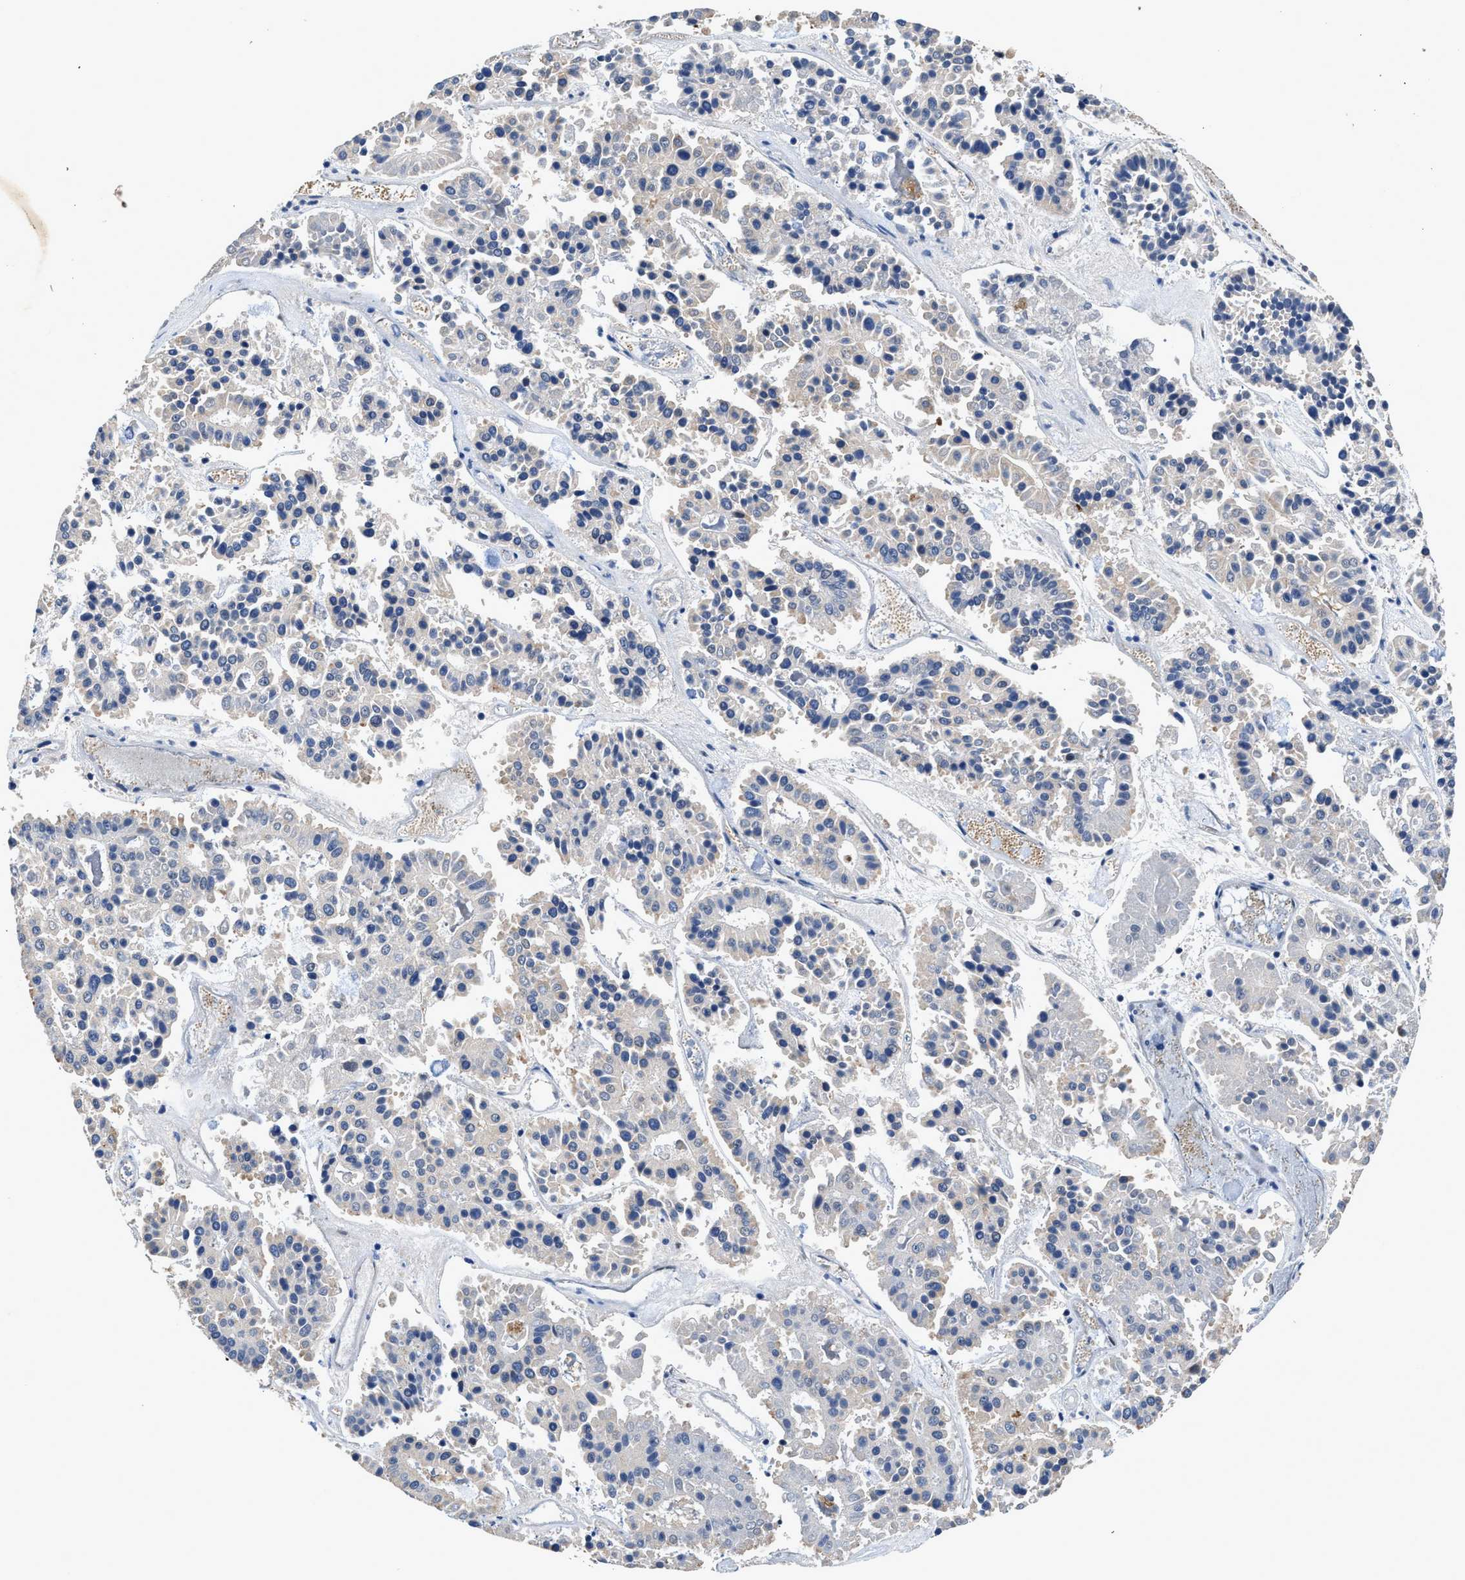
{"staining": {"intensity": "negative", "quantity": "none", "location": "none"}, "tissue": "pancreatic cancer", "cell_type": "Tumor cells", "image_type": "cancer", "snomed": [{"axis": "morphology", "description": "Adenocarcinoma, NOS"}, {"axis": "topography", "description": "Pancreas"}], "caption": "DAB immunohistochemical staining of human pancreatic adenocarcinoma displays no significant expression in tumor cells. The staining was performed using DAB (3,3'-diaminobenzidine) to visualize the protein expression in brown, while the nuclei were stained in blue with hematoxylin (Magnification: 20x).", "gene": "RGS10", "patient": {"sex": "male", "age": 50}}